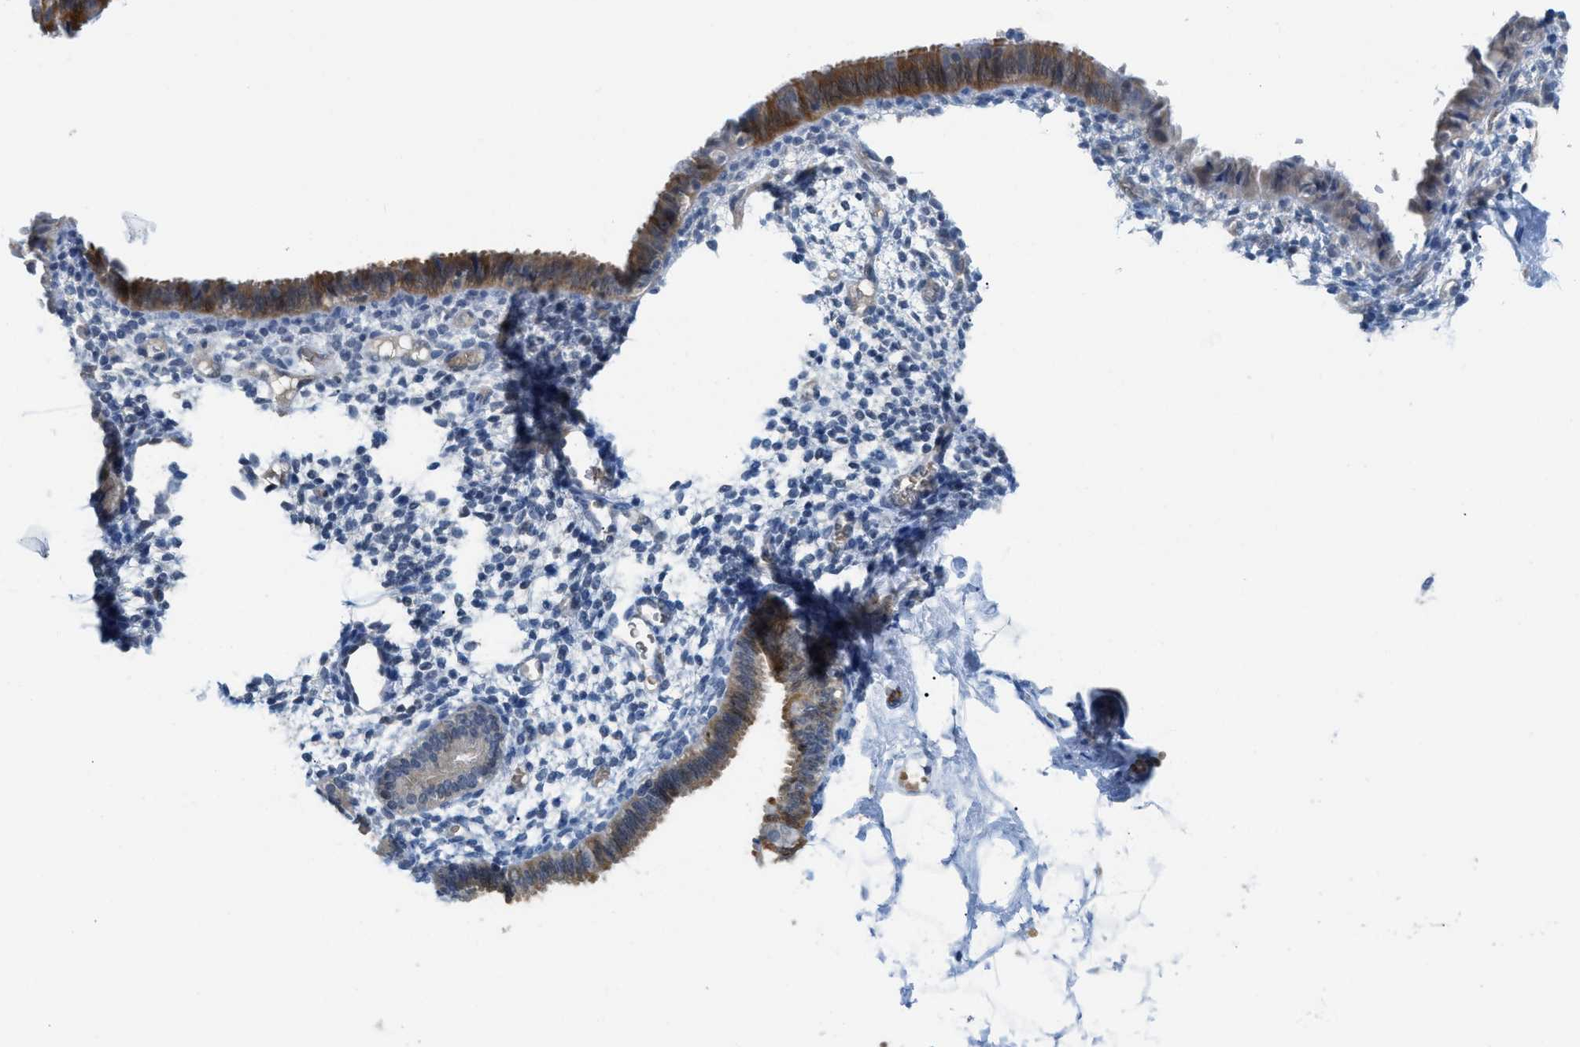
{"staining": {"intensity": "negative", "quantity": "none", "location": "none"}, "tissue": "endometrium", "cell_type": "Cells in endometrial stroma", "image_type": "normal", "snomed": [{"axis": "morphology", "description": "Normal tissue, NOS"}, {"axis": "topography", "description": "Endometrium"}], "caption": "A high-resolution micrograph shows immunohistochemistry staining of benign endometrium, which shows no significant expression in cells in endometrial stroma.", "gene": "PSAT1", "patient": {"sex": "female", "age": 61}}